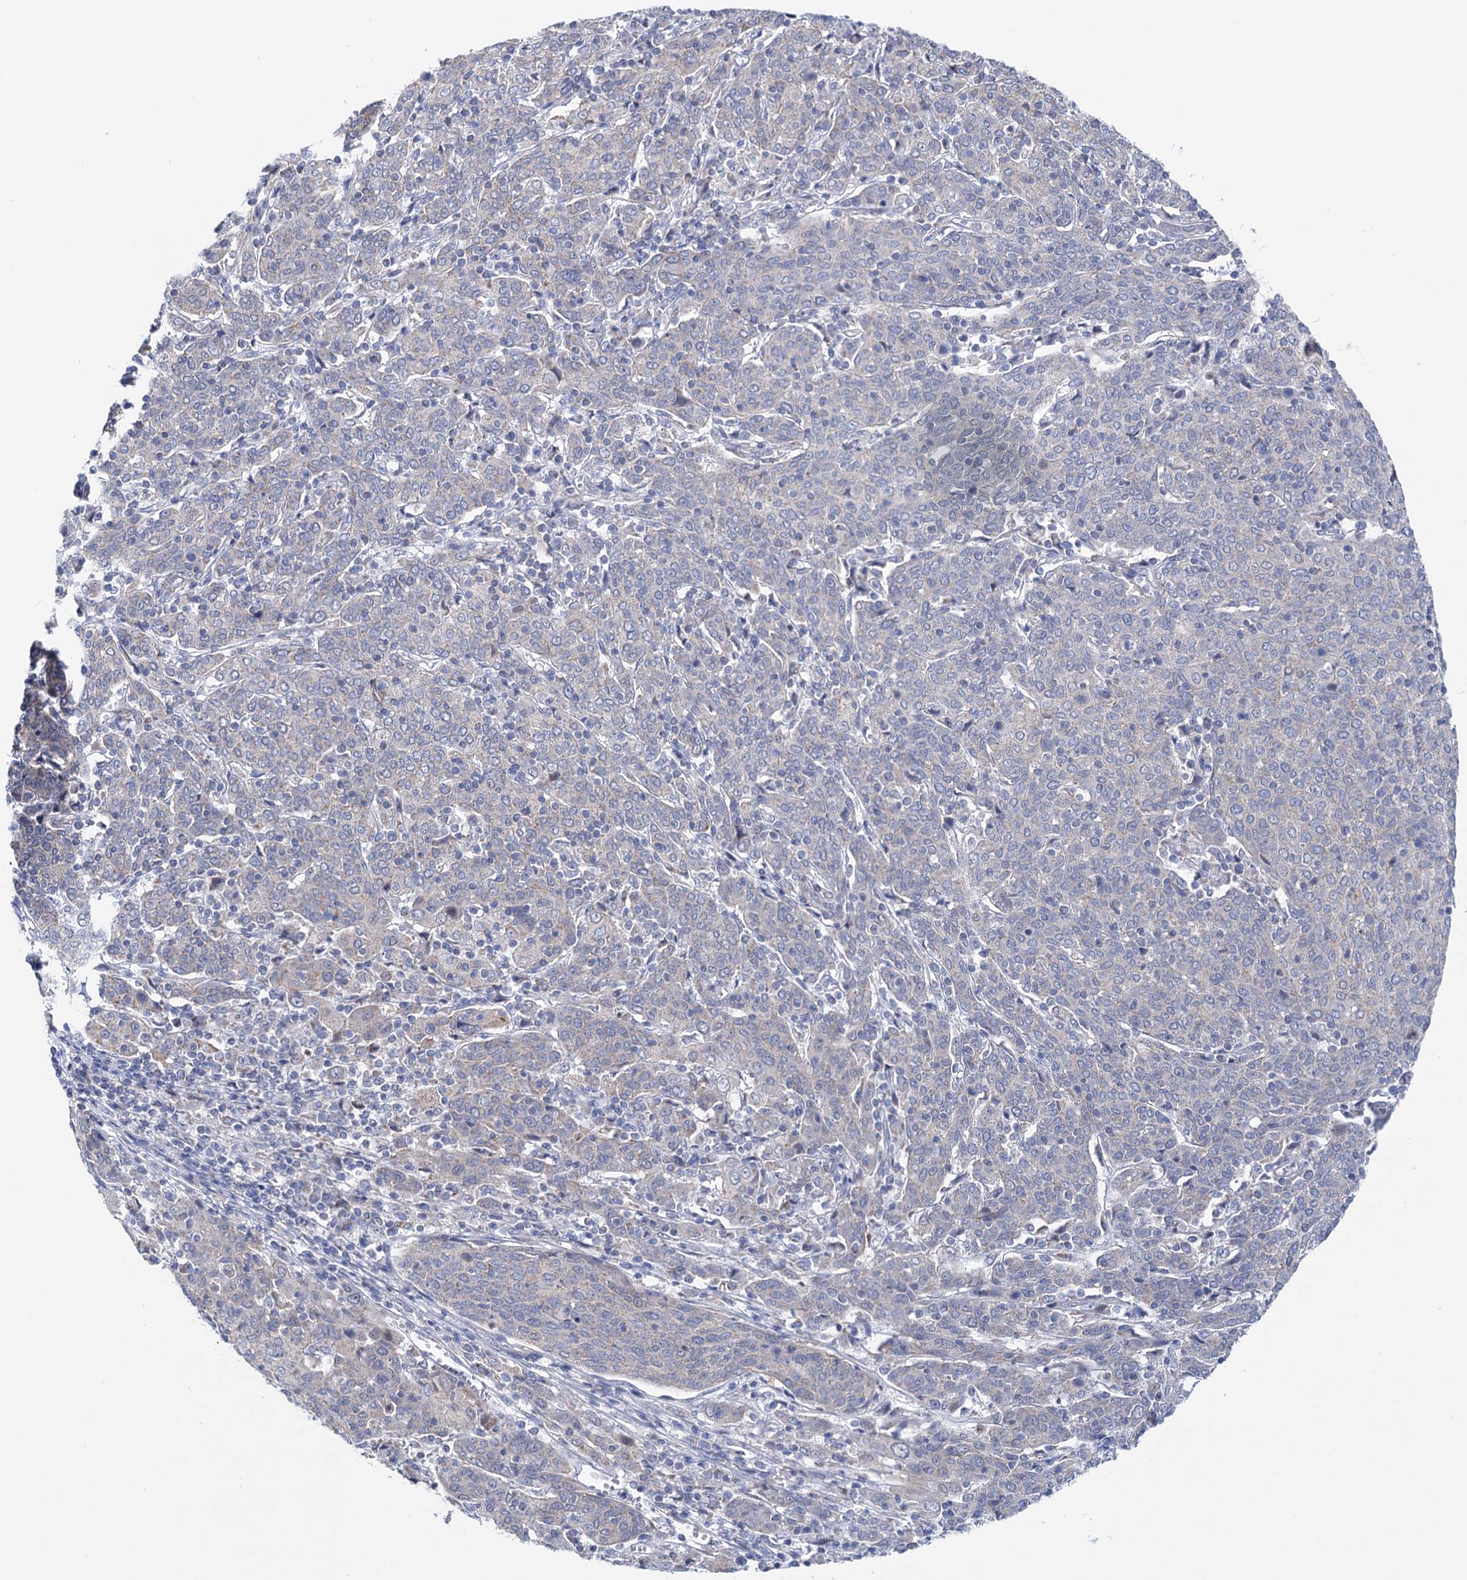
{"staining": {"intensity": "weak", "quantity": "<25%", "location": "cytoplasmic/membranous"}, "tissue": "cervical cancer", "cell_type": "Tumor cells", "image_type": "cancer", "snomed": [{"axis": "morphology", "description": "Squamous cell carcinoma, NOS"}, {"axis": "topography", "description": "Cervix"}], "caption": "Histopathology image shows no protein expression in tumor cells of cervical cancer tissue.", "gene": "SUCLA2", "patient": {"sex": "female", "age": 67}}